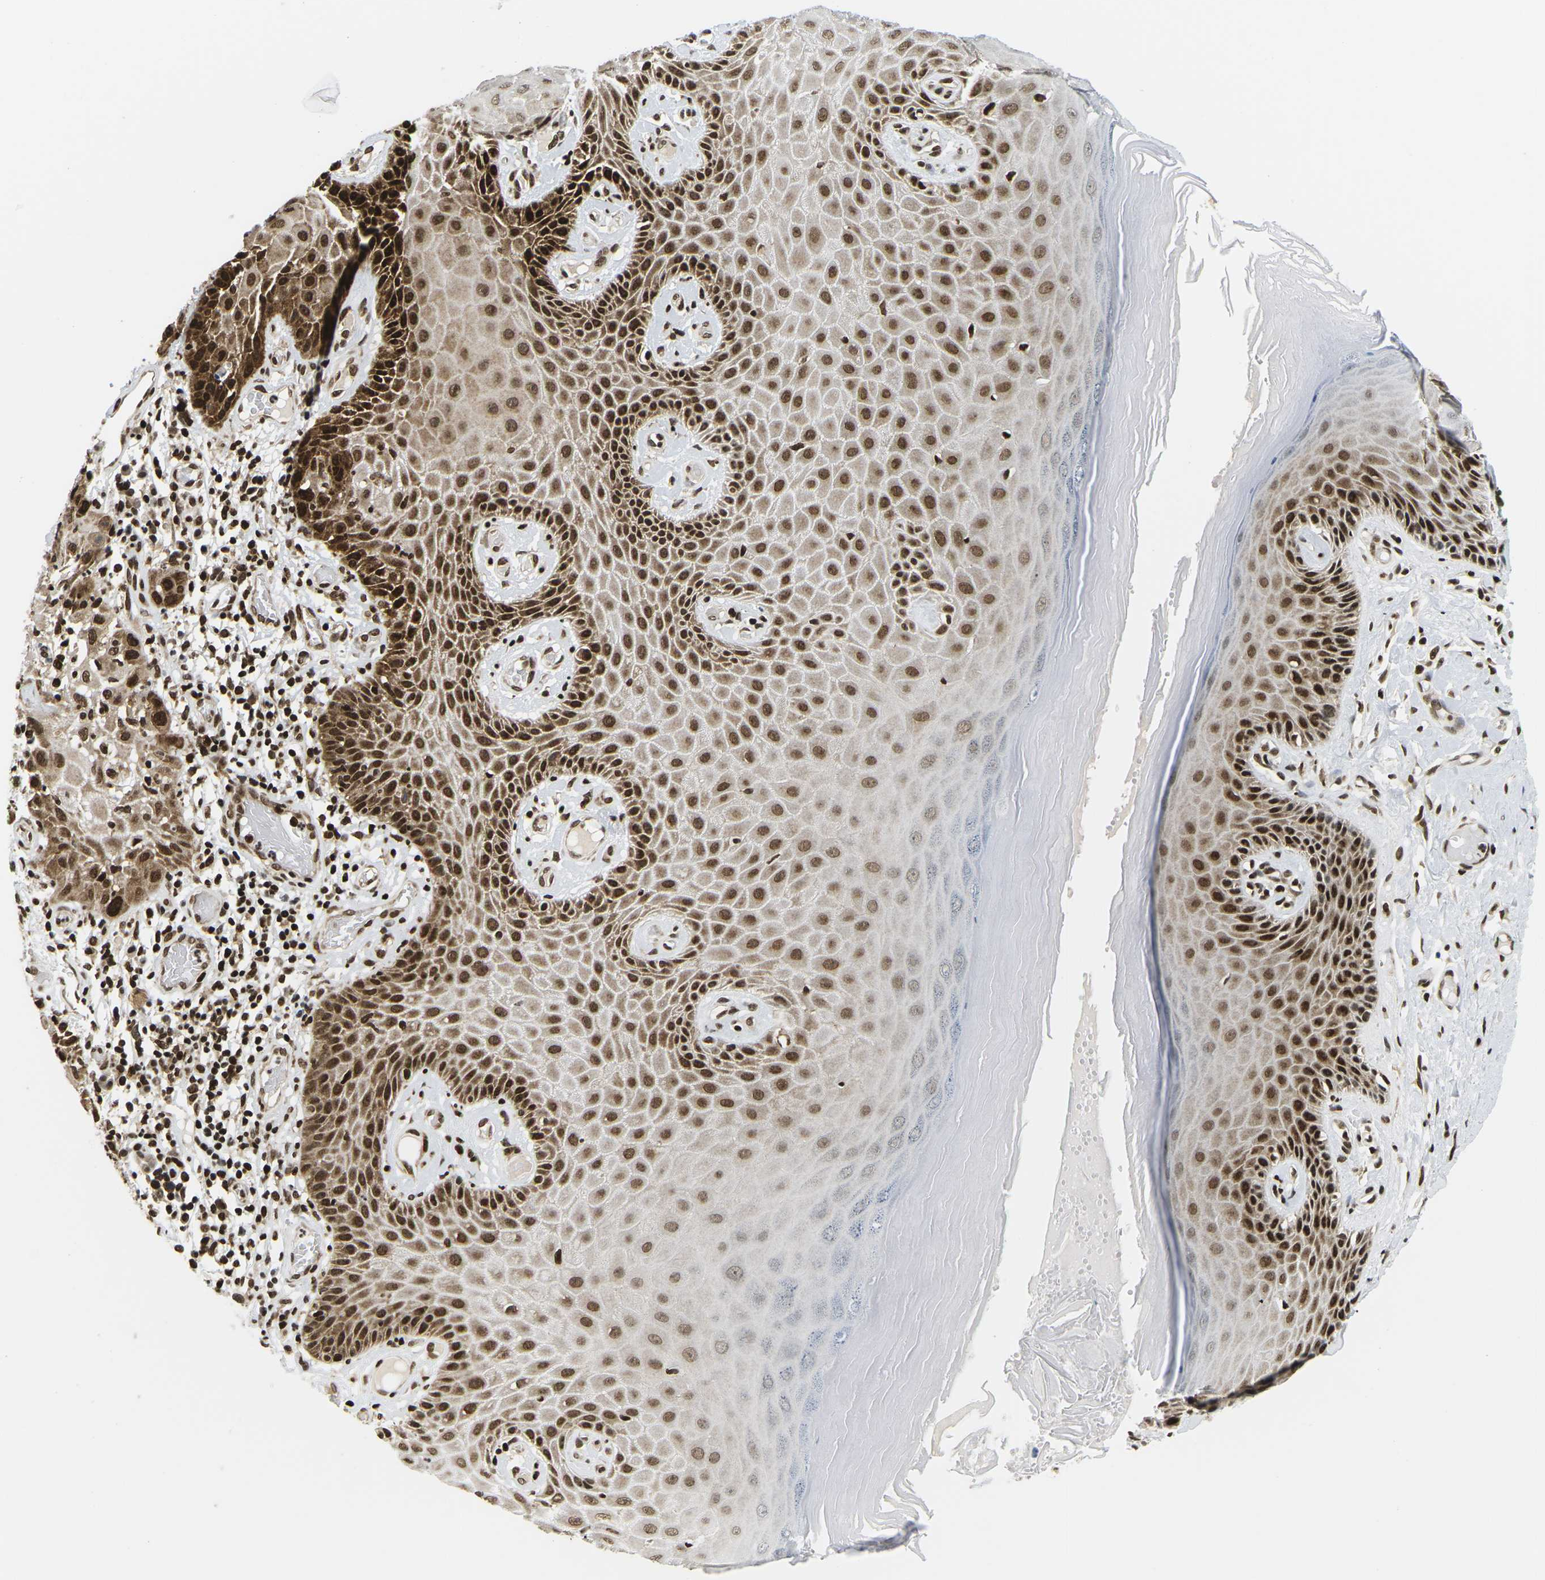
{"staining": {"intensity": "strong", "quantity": "25%-75%", "location": "cytoplasmic/membranous,nuclear"}, "tissue": "skin", "cell_type": "Epidermal cells", "image_type": "normal", "snomed": [{"axis": "morphology", "description": "Normal tissue, NOS"}, {"axis": "topography", "description": "Vulva"}], "caption": "Protein positivity by immunohistochemistry shows strong cytoplasmic/membranous,nuclear staining in approximately 25%-75% of epidermal cells in benign skin.", "gene": "CELF1", "patient": {"sex": "female", "age": 73}}